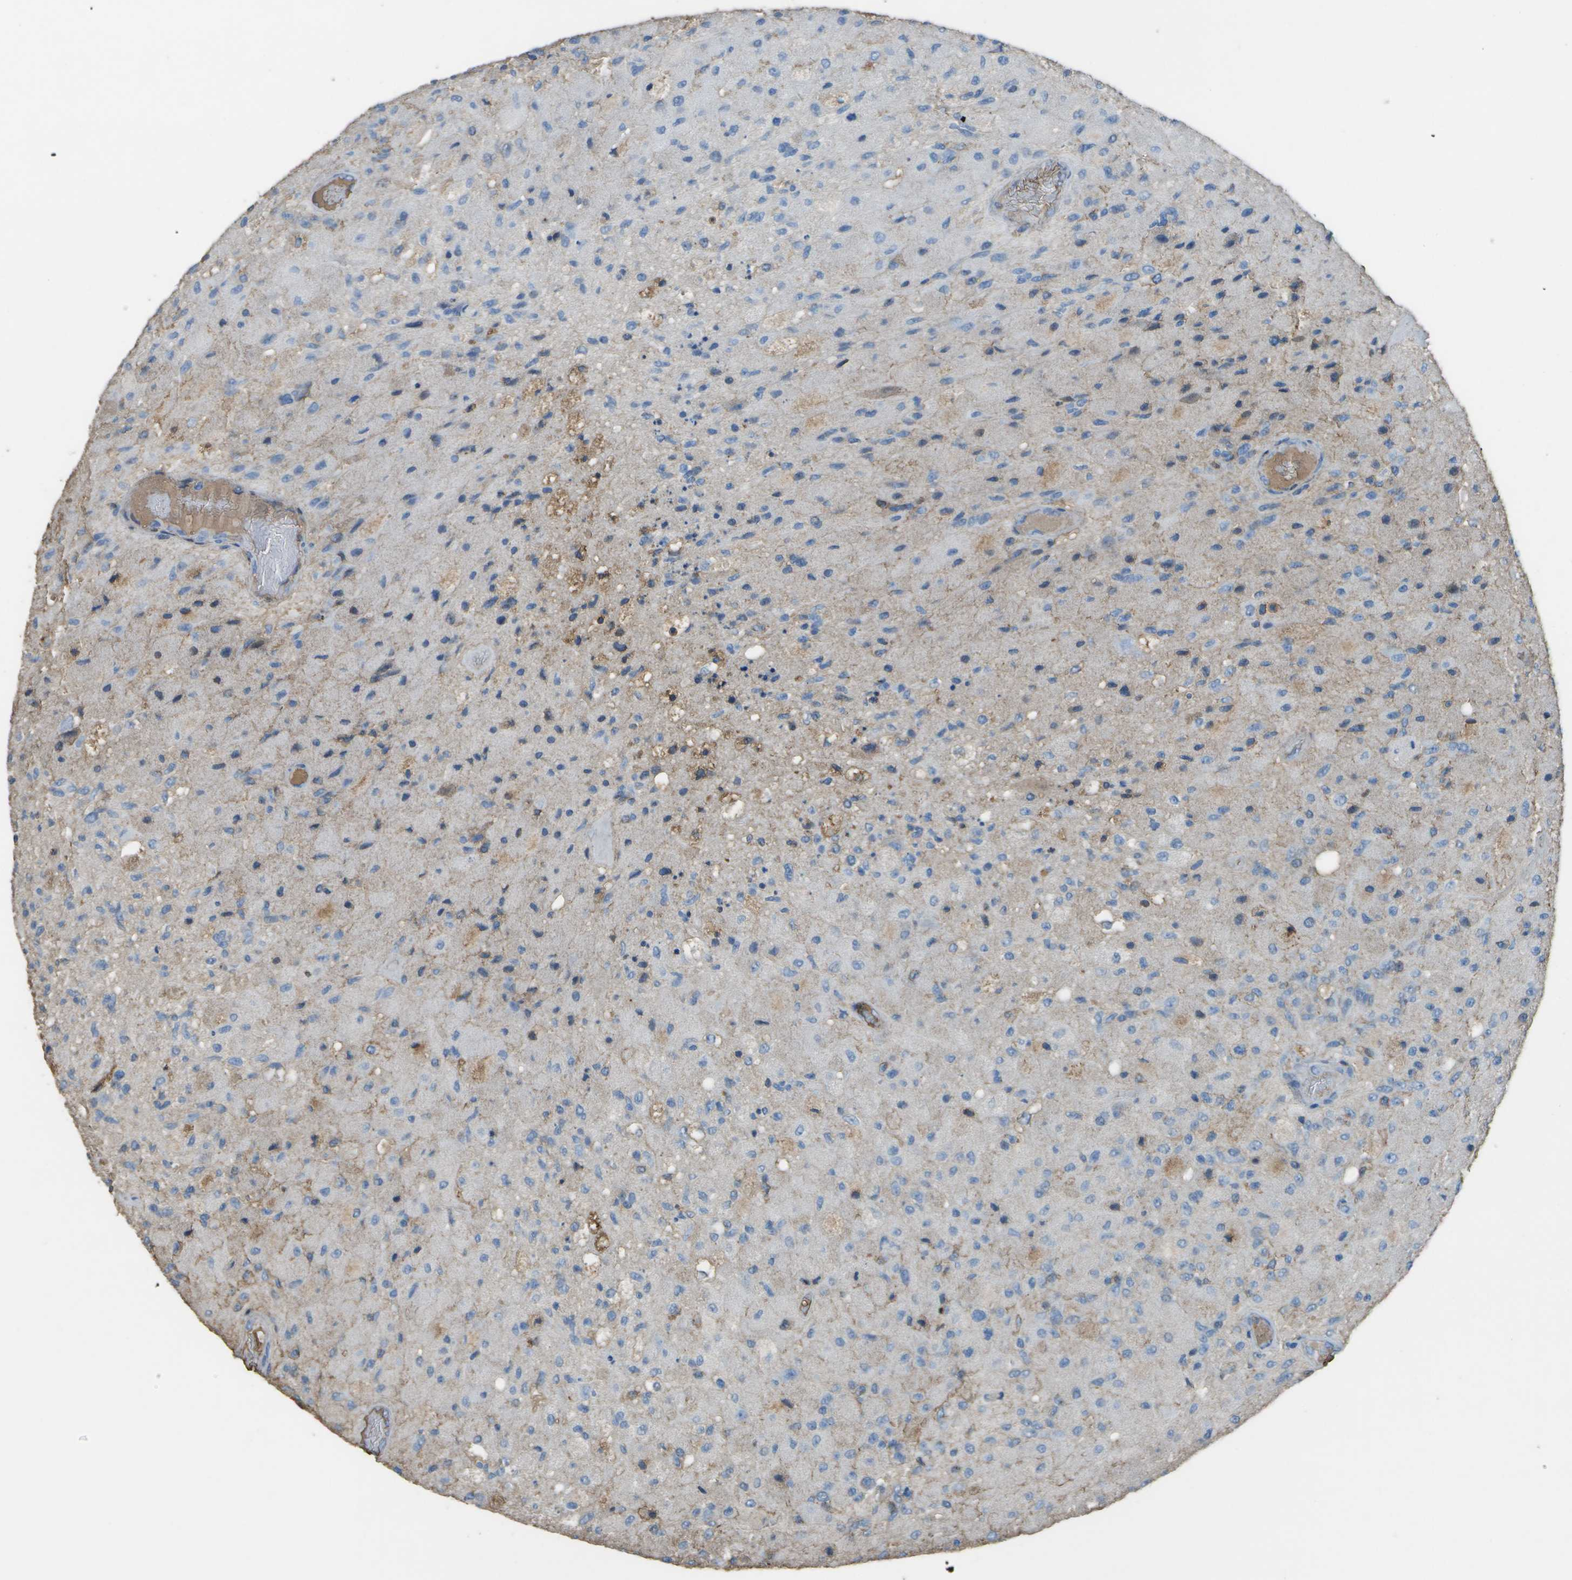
{"staining": {"intensity": "weak", "quantity": "<25%", "location": "cytoplasmic/membranous"}, "tissue": "glioma", "cell_type": "Tumor cells", "image_type": "cancer", "snomed": [{"axis": "morphology", "description": "Normal tissue, NOS"}, {"axis": "morphology", "description": "Glioma, malignant, High grade"}, {"axis": "topography", "description": "Cerebral cortex"}], "caption": "This is a photomicrograph of immunohistochemistry (IHC) staining of glioma, which shows no staining in tumor cells. Nuclei are stained in blue.", "gene": "CYP4F11", "patient": {"sex": "male", "age": 77}}